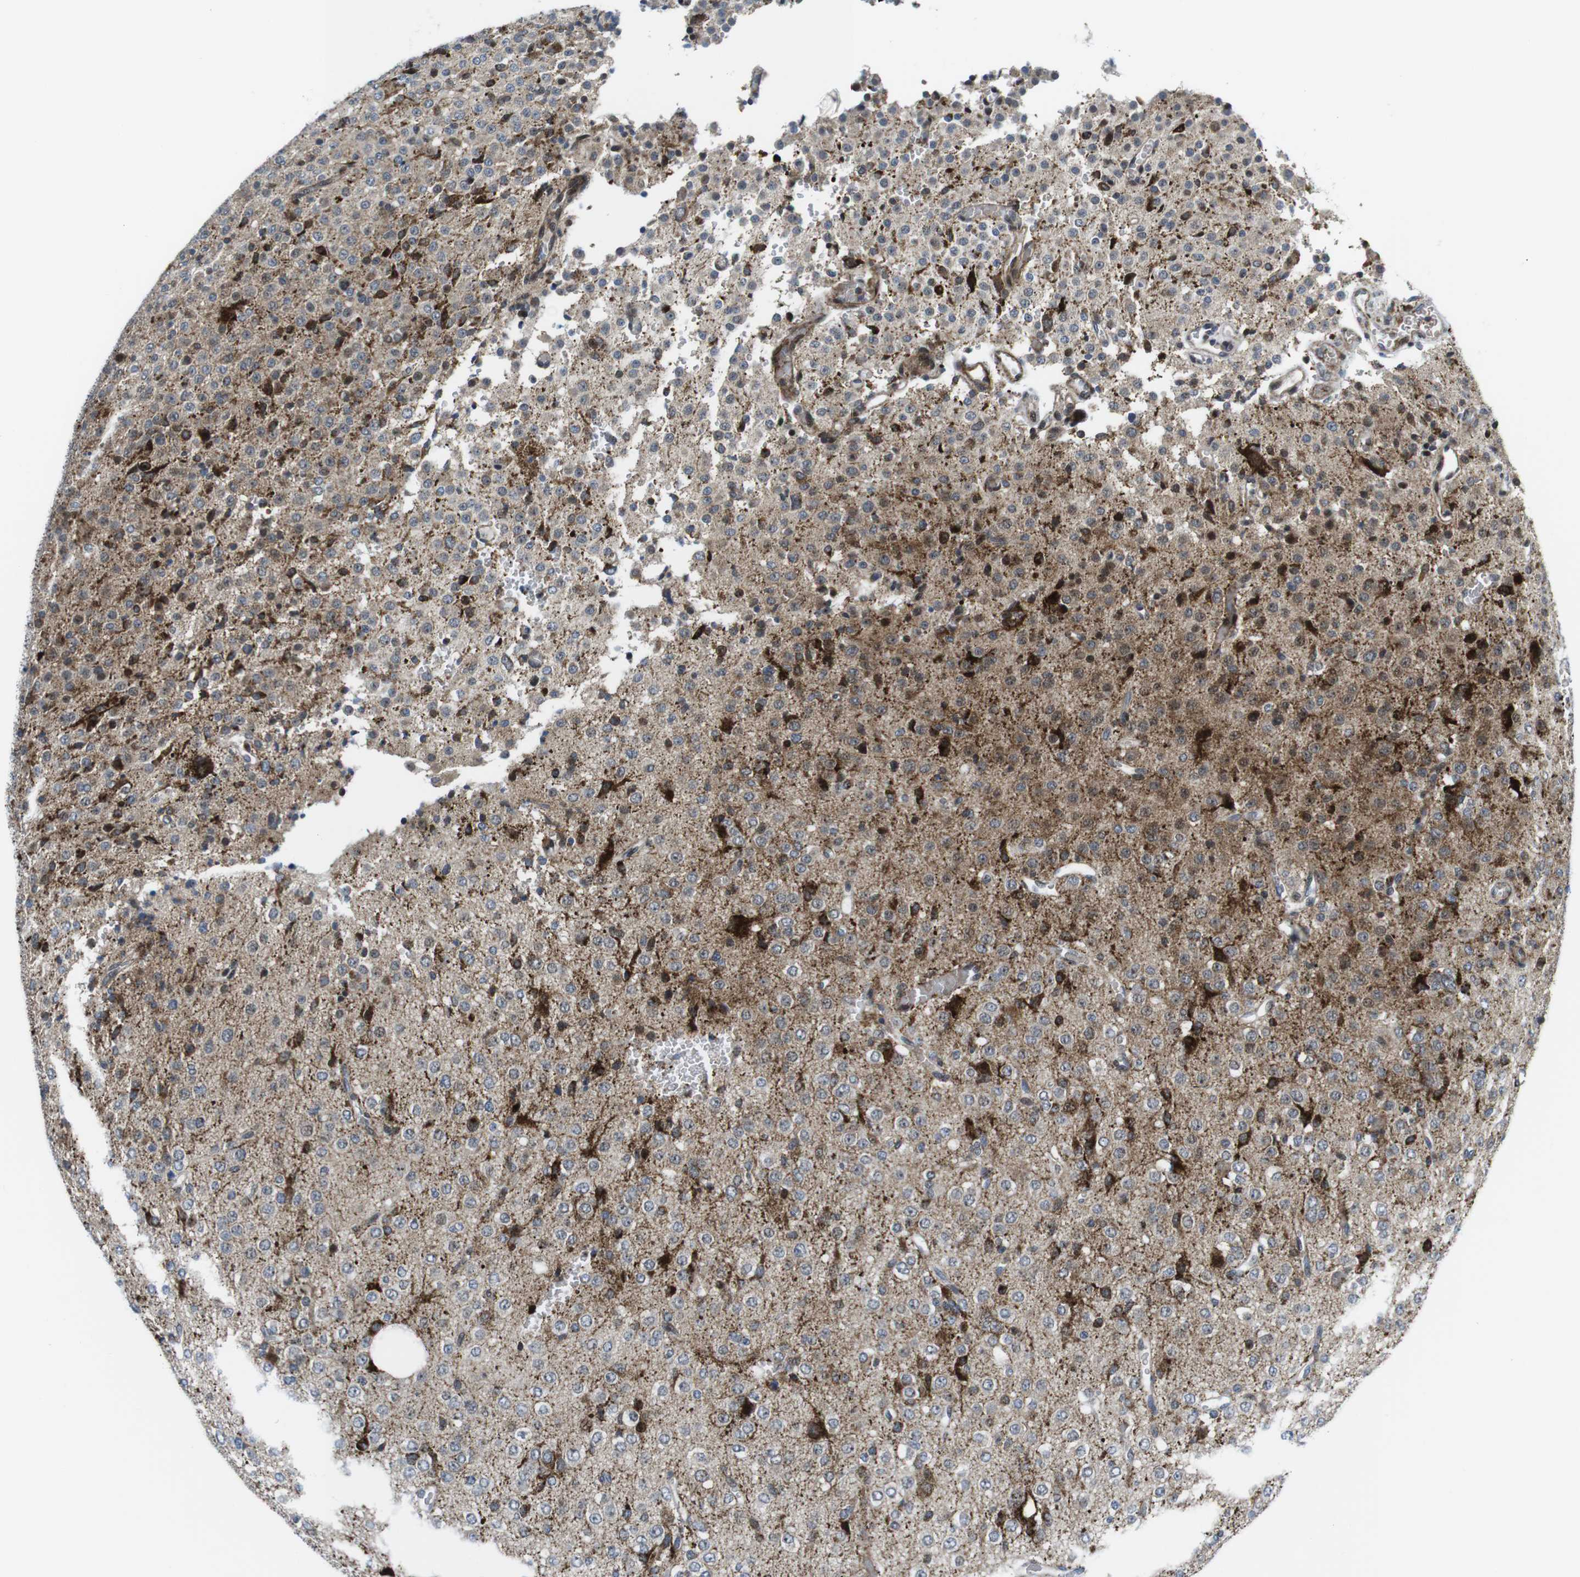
{"staining": {"intensity": "moderate", "quantity": "<25%", "location": "cytoplasmic/membranous"}, "tissue": "glioma", "cell_type": "Tumor cells", "image_type": "cancer", "snomed": [{"axis": "morphology", "description": "Glioma, malignant, Low grade"}, {"axis": "topography", "description": "Brain"}], "caption": "Glioma stained for a protein (brown) shows moderate cytoplasmic/membranous positive positivity in about <25% of tumor cells.", "gene": "CUL7", "patient": {"sex": "male", "age": 38}}